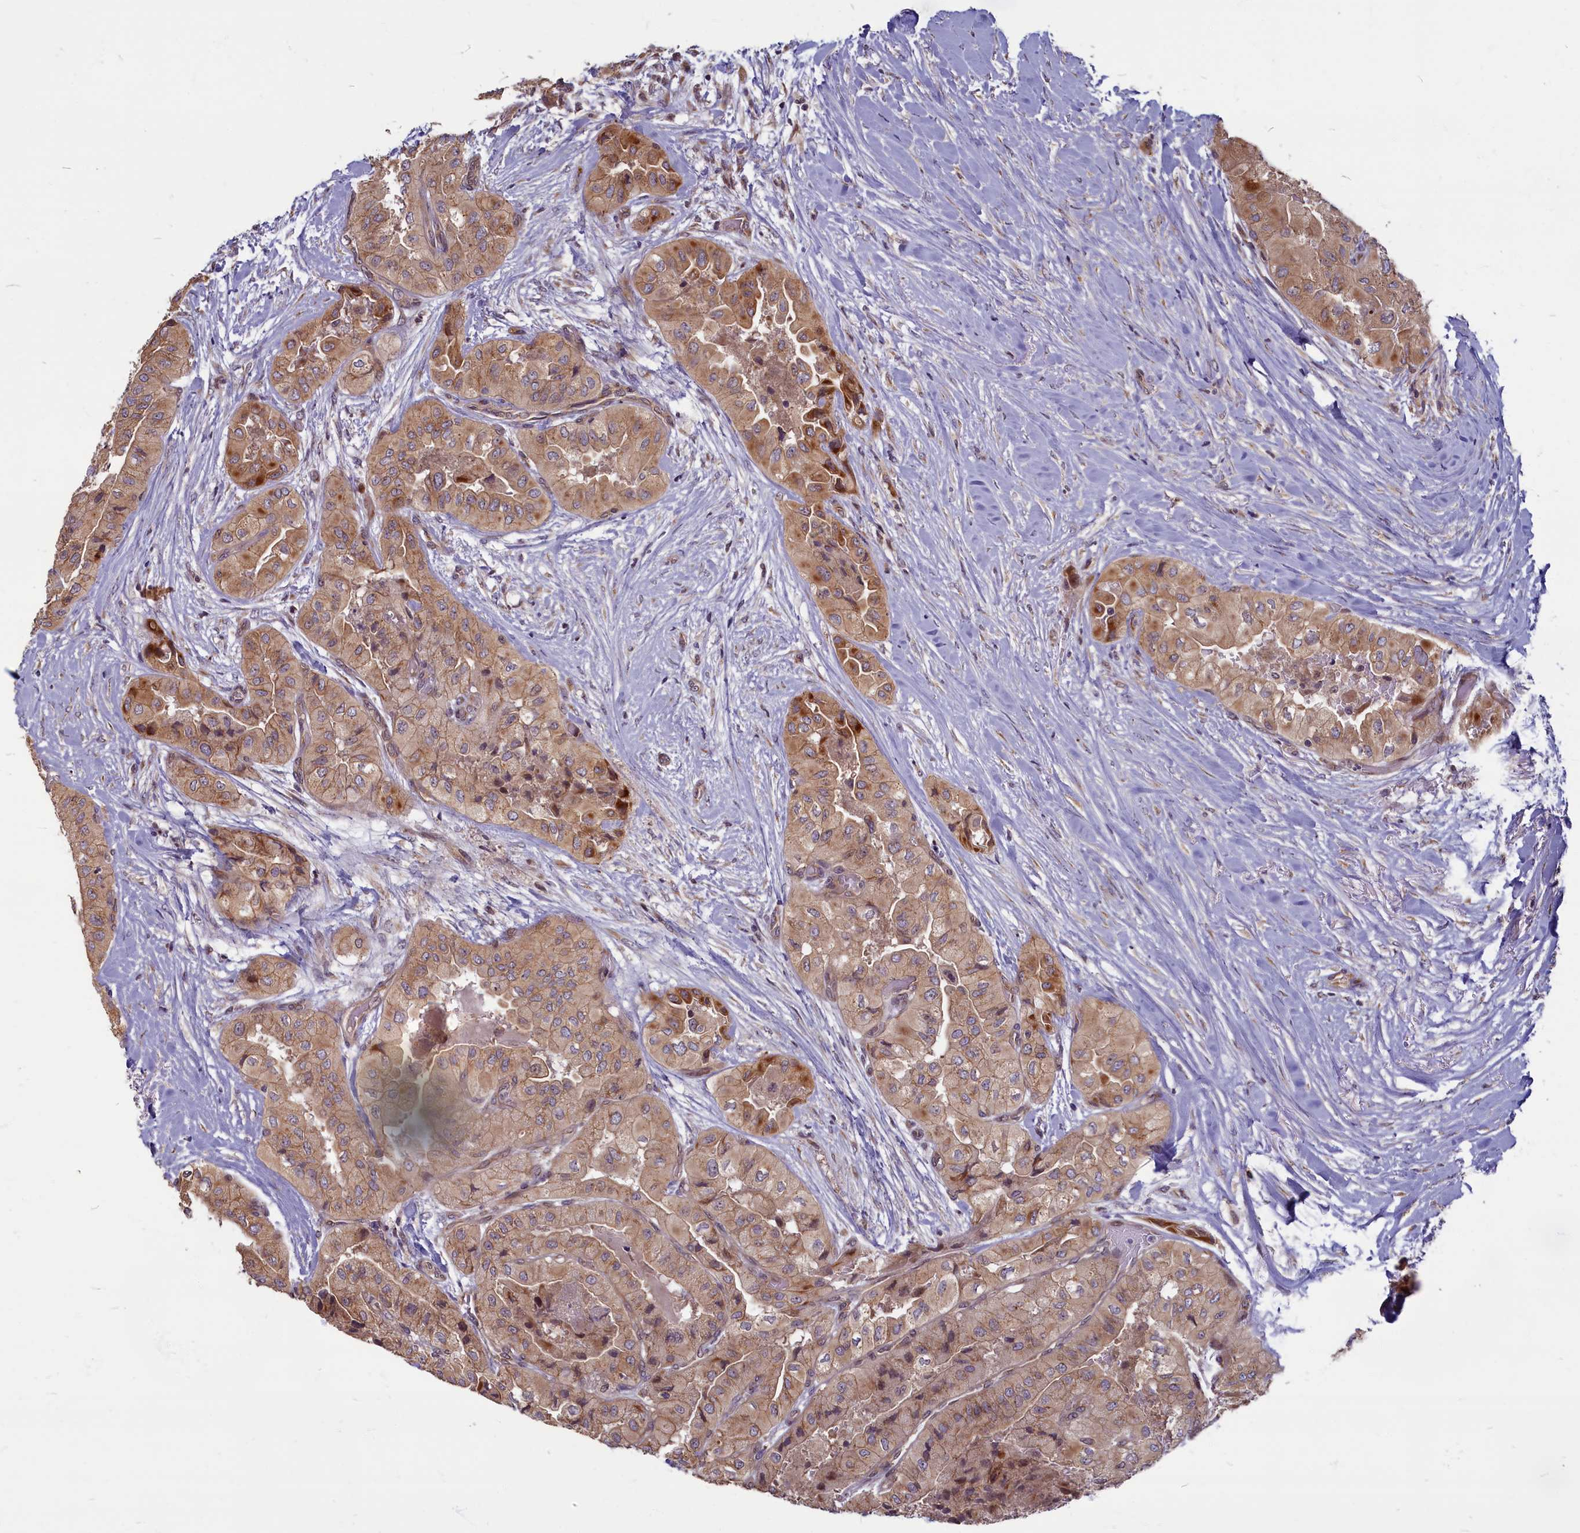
{"staining": {"intensity": "moderate", "quantity": ">75%", "location": "cytoplasmic/membranous"}, "tissue": "thyroid cancer", "cell_type": "Tumor cells", "image_type": "cancer", "snomed": [{"axis": "morphology", "description": "Normal tissue, NOS"}, {"axis": "morphology", "description": "Papillary adenocarcinoma, NOS"}, {"axis": "topography", "description": "Thyroid gland"}], "caption": "DAB (3,3'-diaminobenzidine) immunohistochemical staining of thyroid cancer reveals moderate cytoplasmic/membranous protein staining in approximately >75% of tumor cells.", "gene": "MYCBP", "patient": {"sex": "female", "age": 59}}